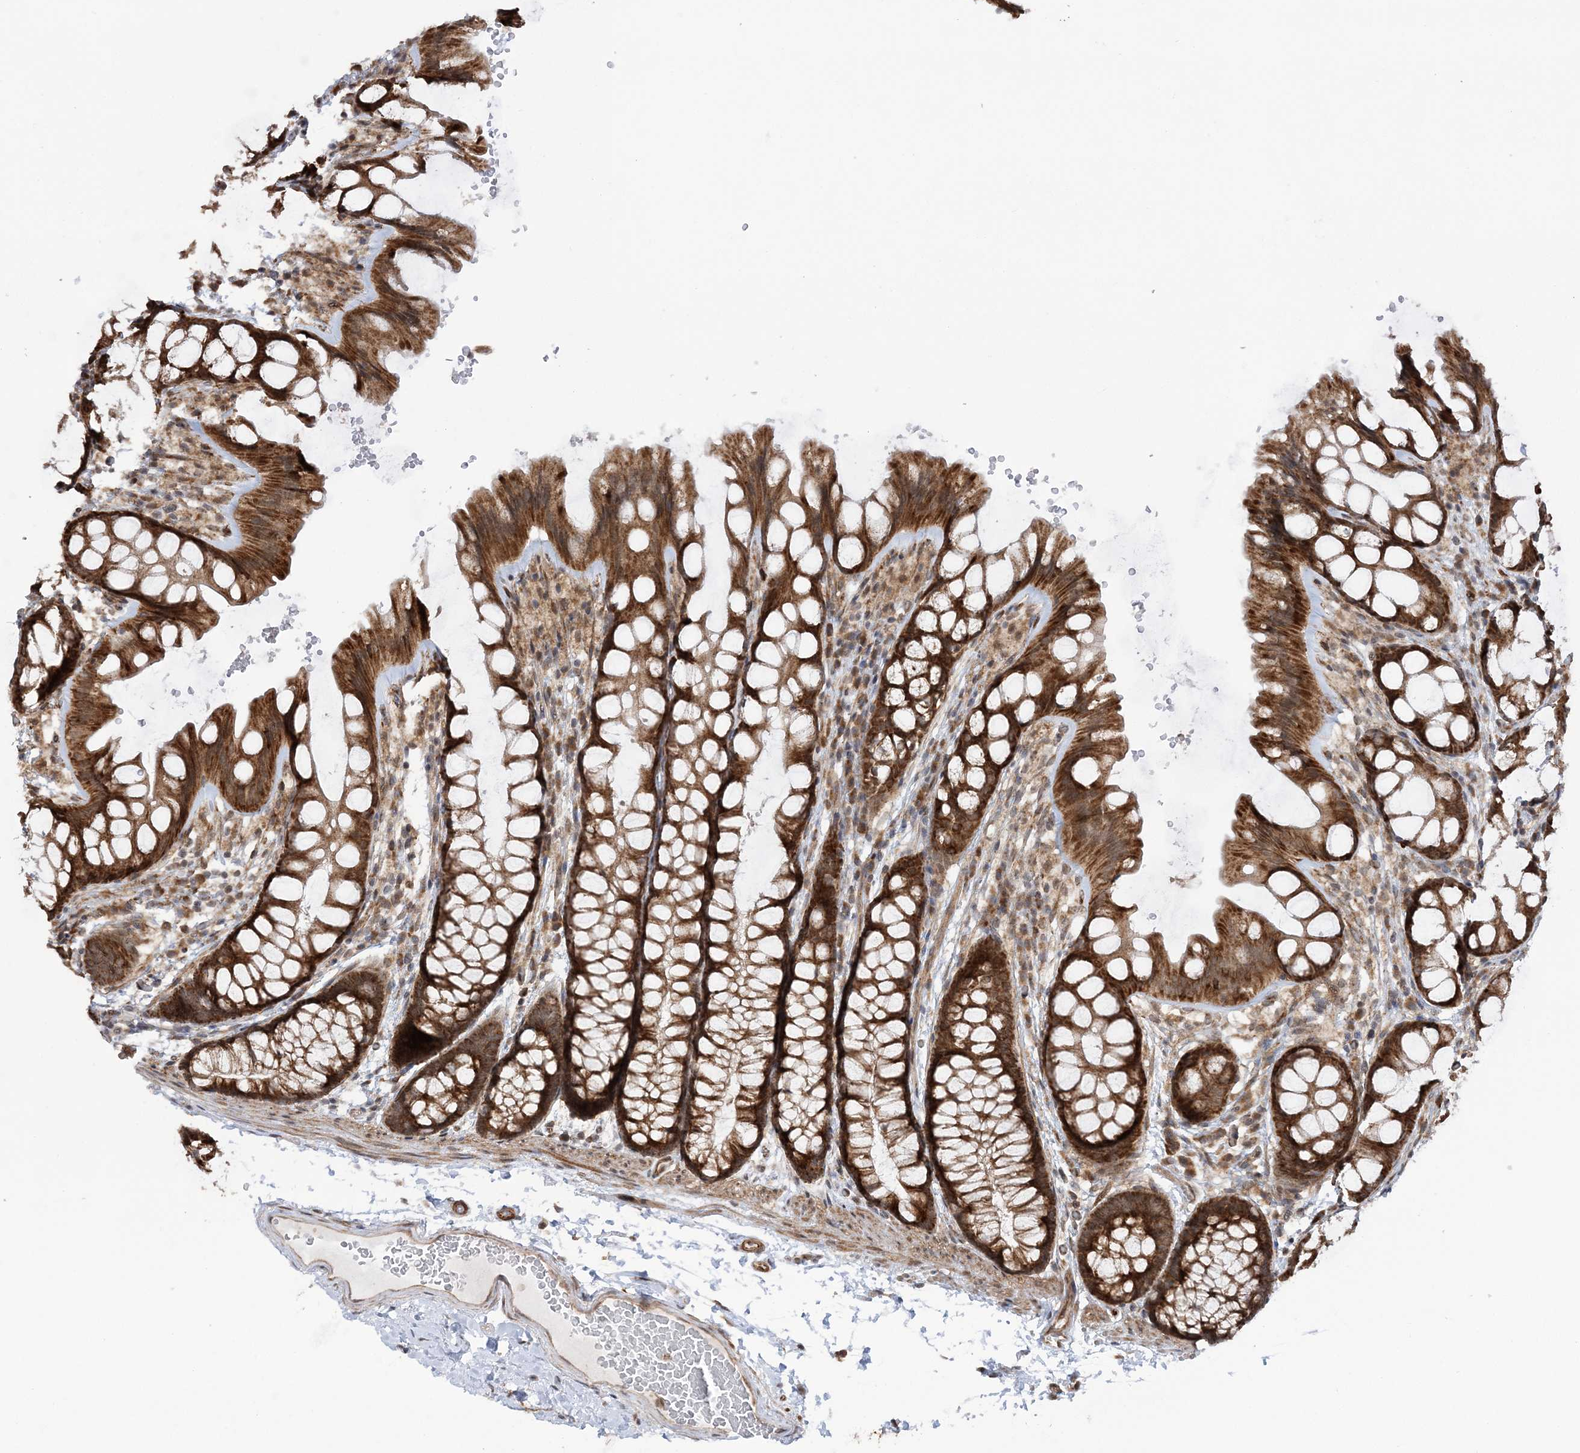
{"staining": {"intensity": "moderate", "quantity": ">75%", "location": "cytoplasmic/membranous"}, "tissue": "colon", "cell_type": "Endothelial cells", "image_type": "normal", "snomed": [{"axis": "morphology", "description": "Normal tissue, NOS"}, {"axis": "topography", "description": "Colon"}], "caption": "Normal colon reveals moderate cytoplasmic/membranous positivity in approximately >75% of endothelial cells, visualized by immunohistochemistry. (DAB IHC with brightfield microscopy, high magnification).", "gene": "MRPL47", "patient": {"sex": "male", "age": 47}}